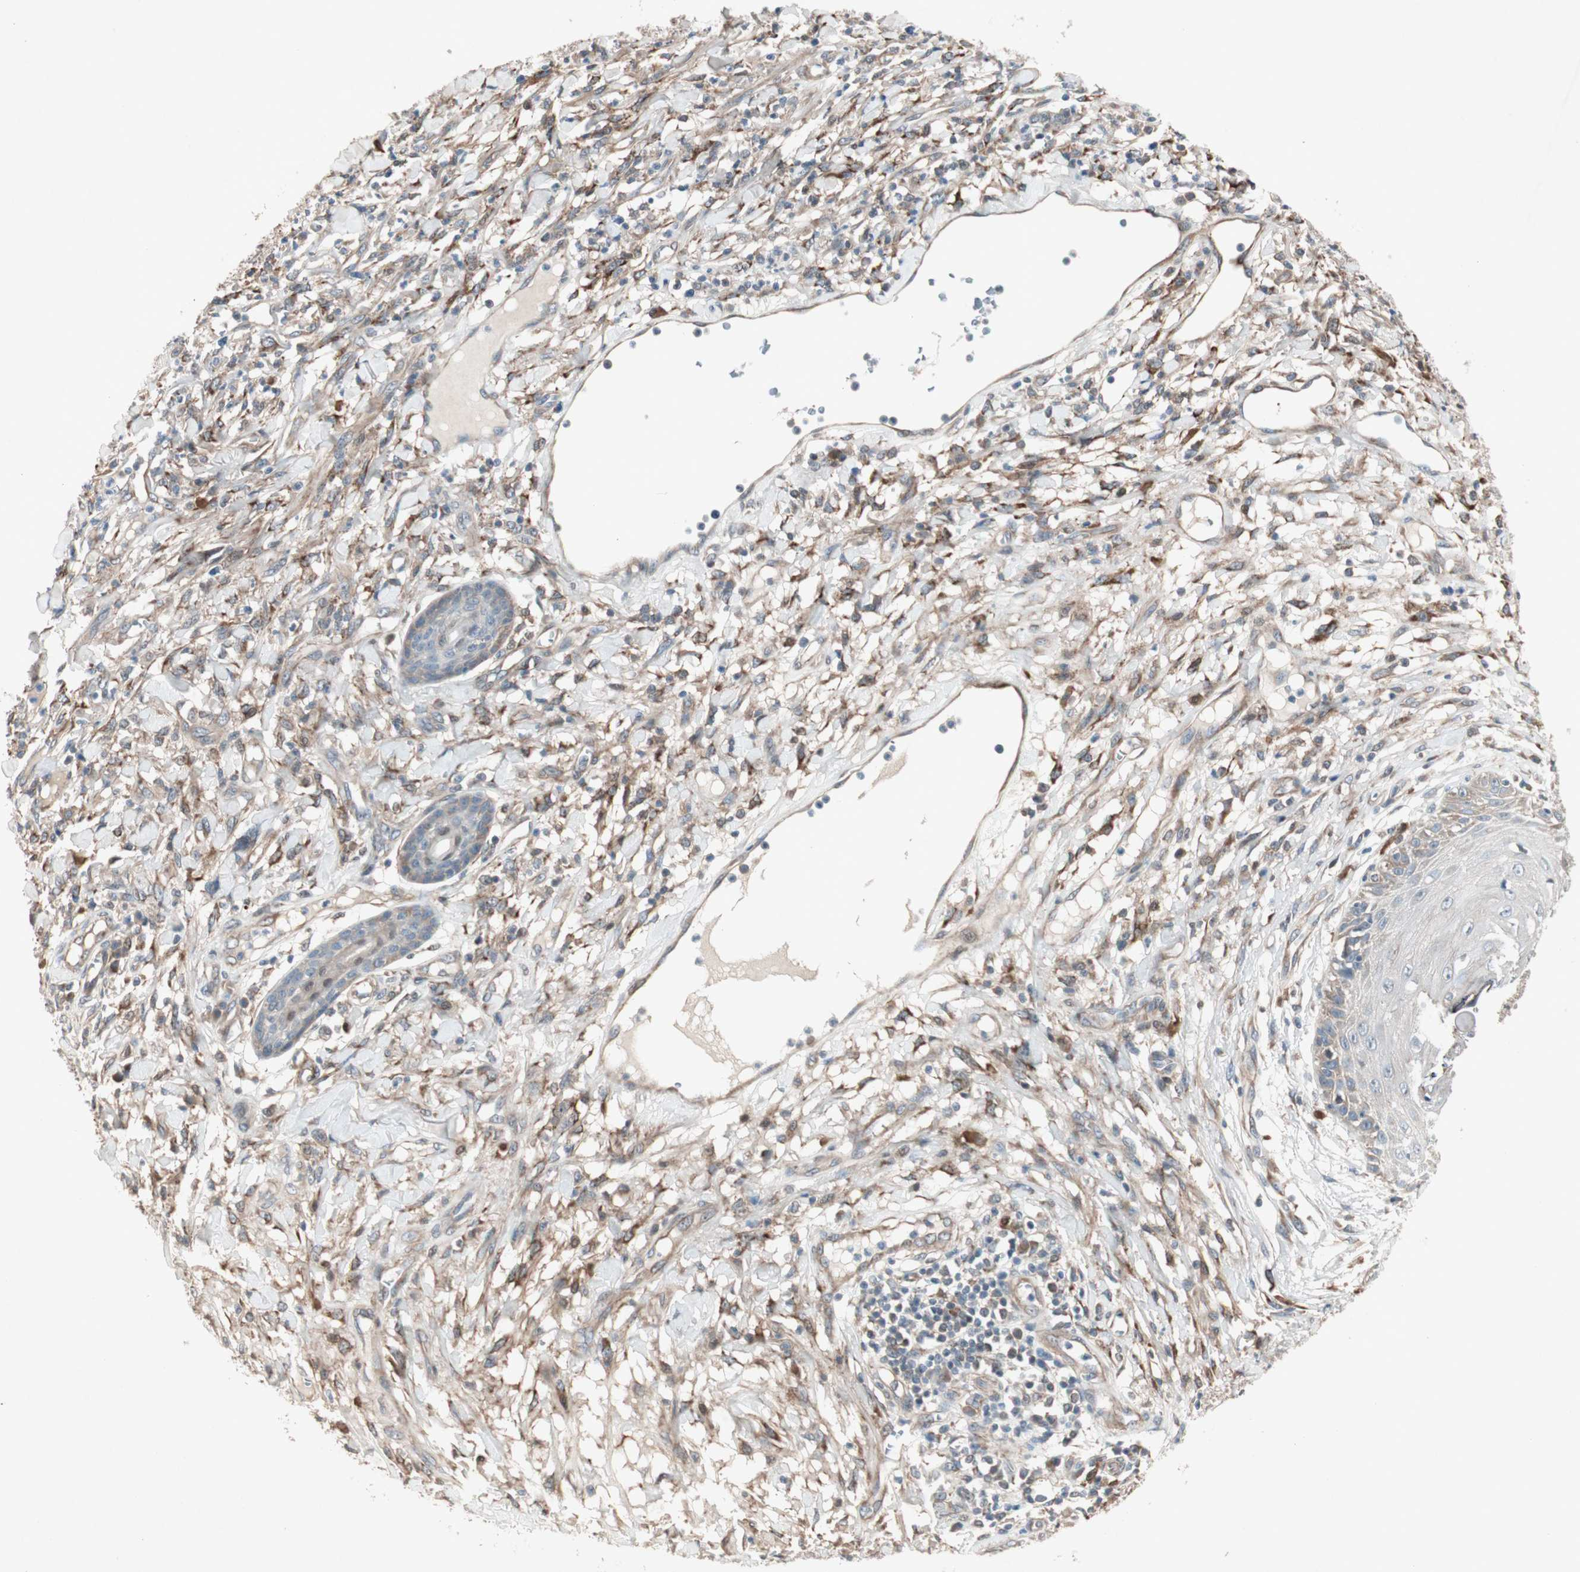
{"staining": {"intensity": "weak", "quantity": "<25%", "location": "cytoplasmic/membranous"}, "tissue": "skin cancer", "cell_type": "Tumor cells", "image_type": "cancer", "snomed": [{"axis": "morphology", "description": "Squamous cell carcinoma, NOS"}, {"axis": "topography", "description": "Skin"}], "caption": "A high-resolution micrograph shows IHC staining of skin cancer (squamous cell carcinoma), which exhibits no significant staining in tumor cells.", "gene": "SDSL", "patient": {"sex": "female", "age": 78}}